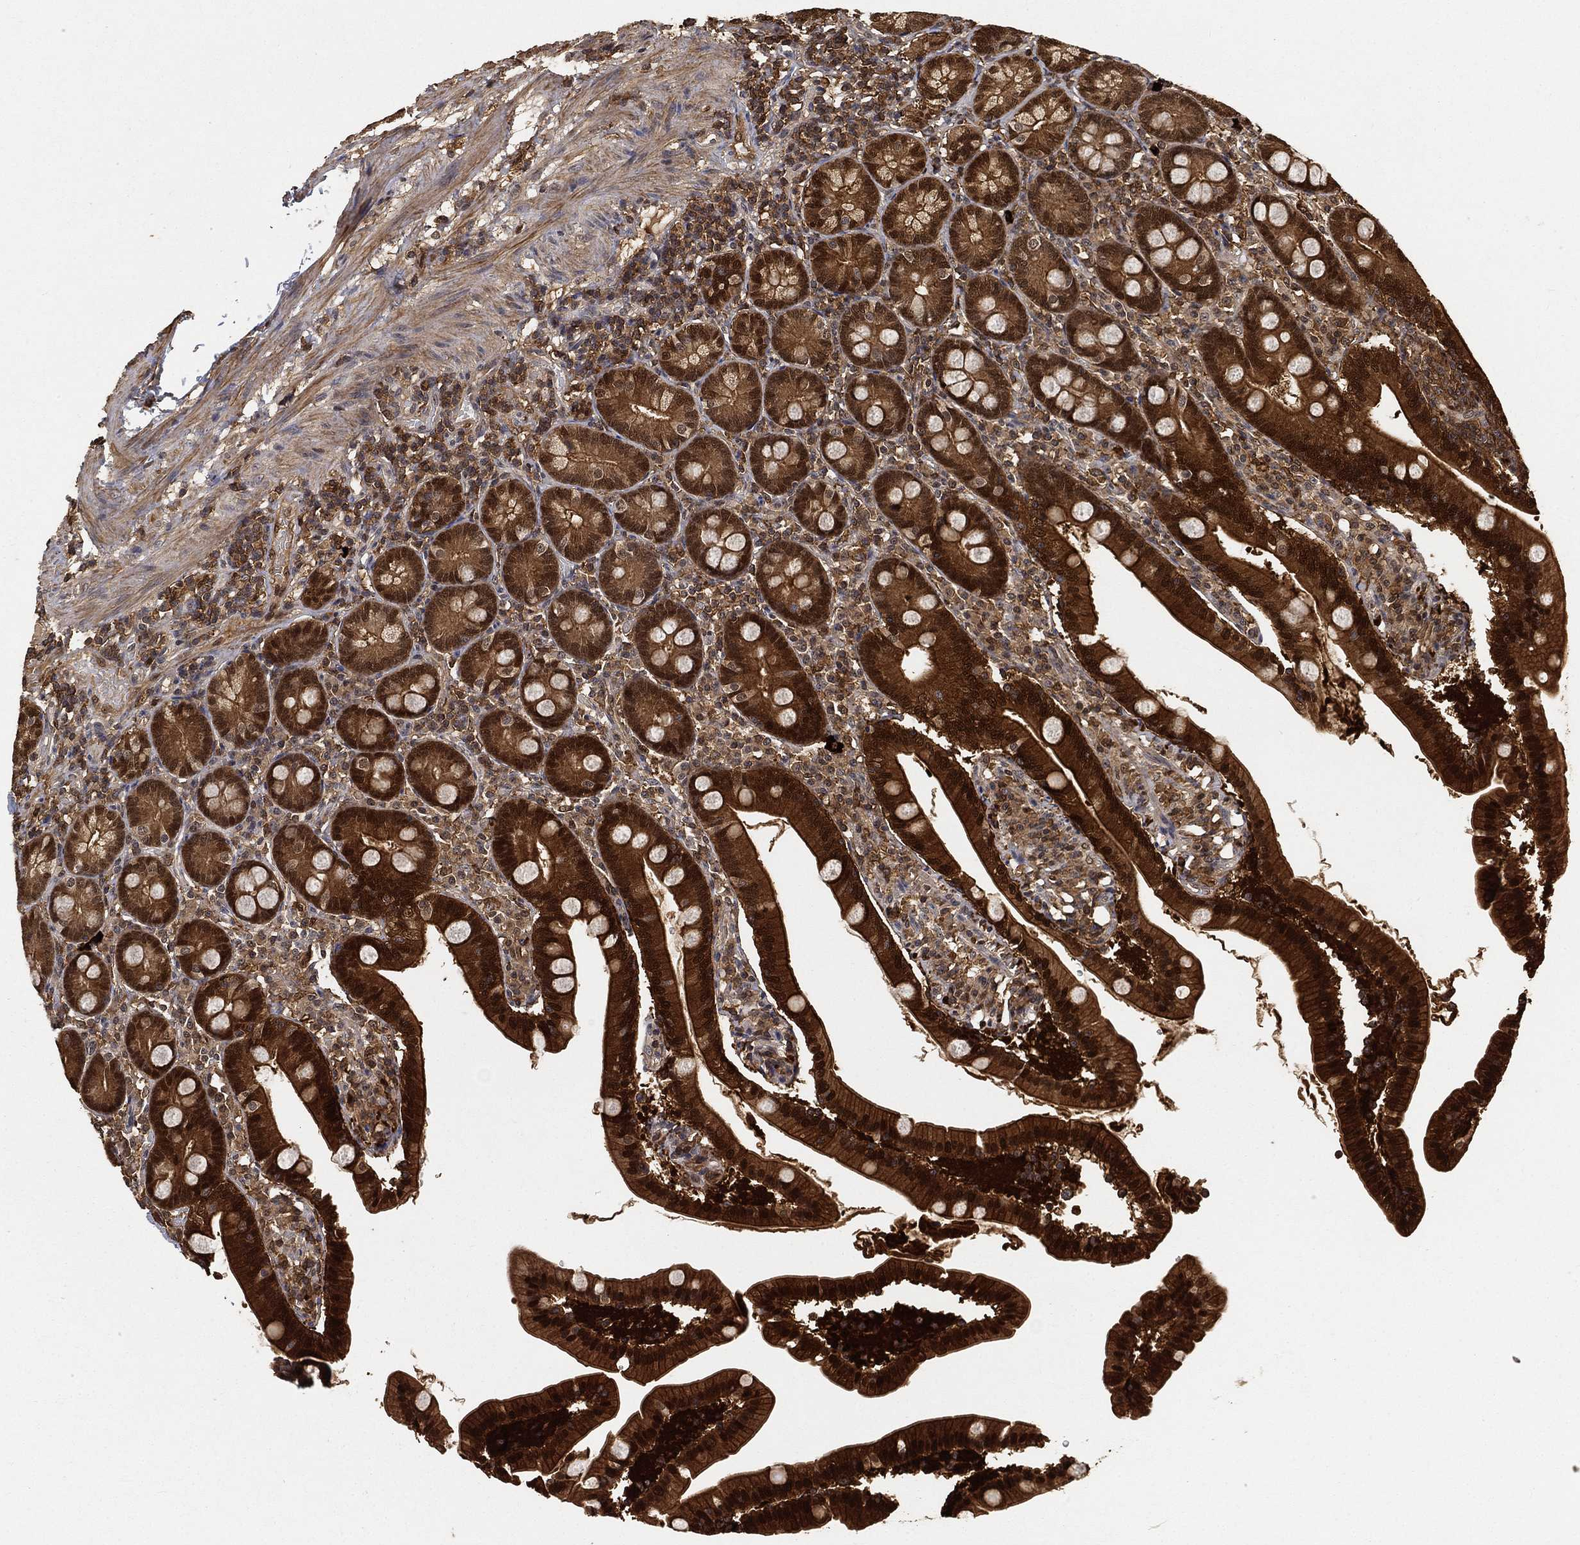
{"staining": {"intensity": "strong", "quantity": "25%-75%", "location": "cytoplasmic/membranous,nuclear"}, "tissue": "duodenum", "cell_type": "Glandular cells", "image_type": "normal", "snomed": [{"axis": "morphology", "description": "Normal tissue, NOS"}, {"axis": "topography", "description": "Duodenum"}], "caption": "Protein expression analysis of normal human duodenum reveals strong cytoplasmic/membranous,nuclear positivity in approximately 25%-75% of glandular cells. (brown staining indicates protein expression, while blue staining denotes nuclei).", "gene": "CRYL1", "patient": {"sex": "female", "age": 67}}